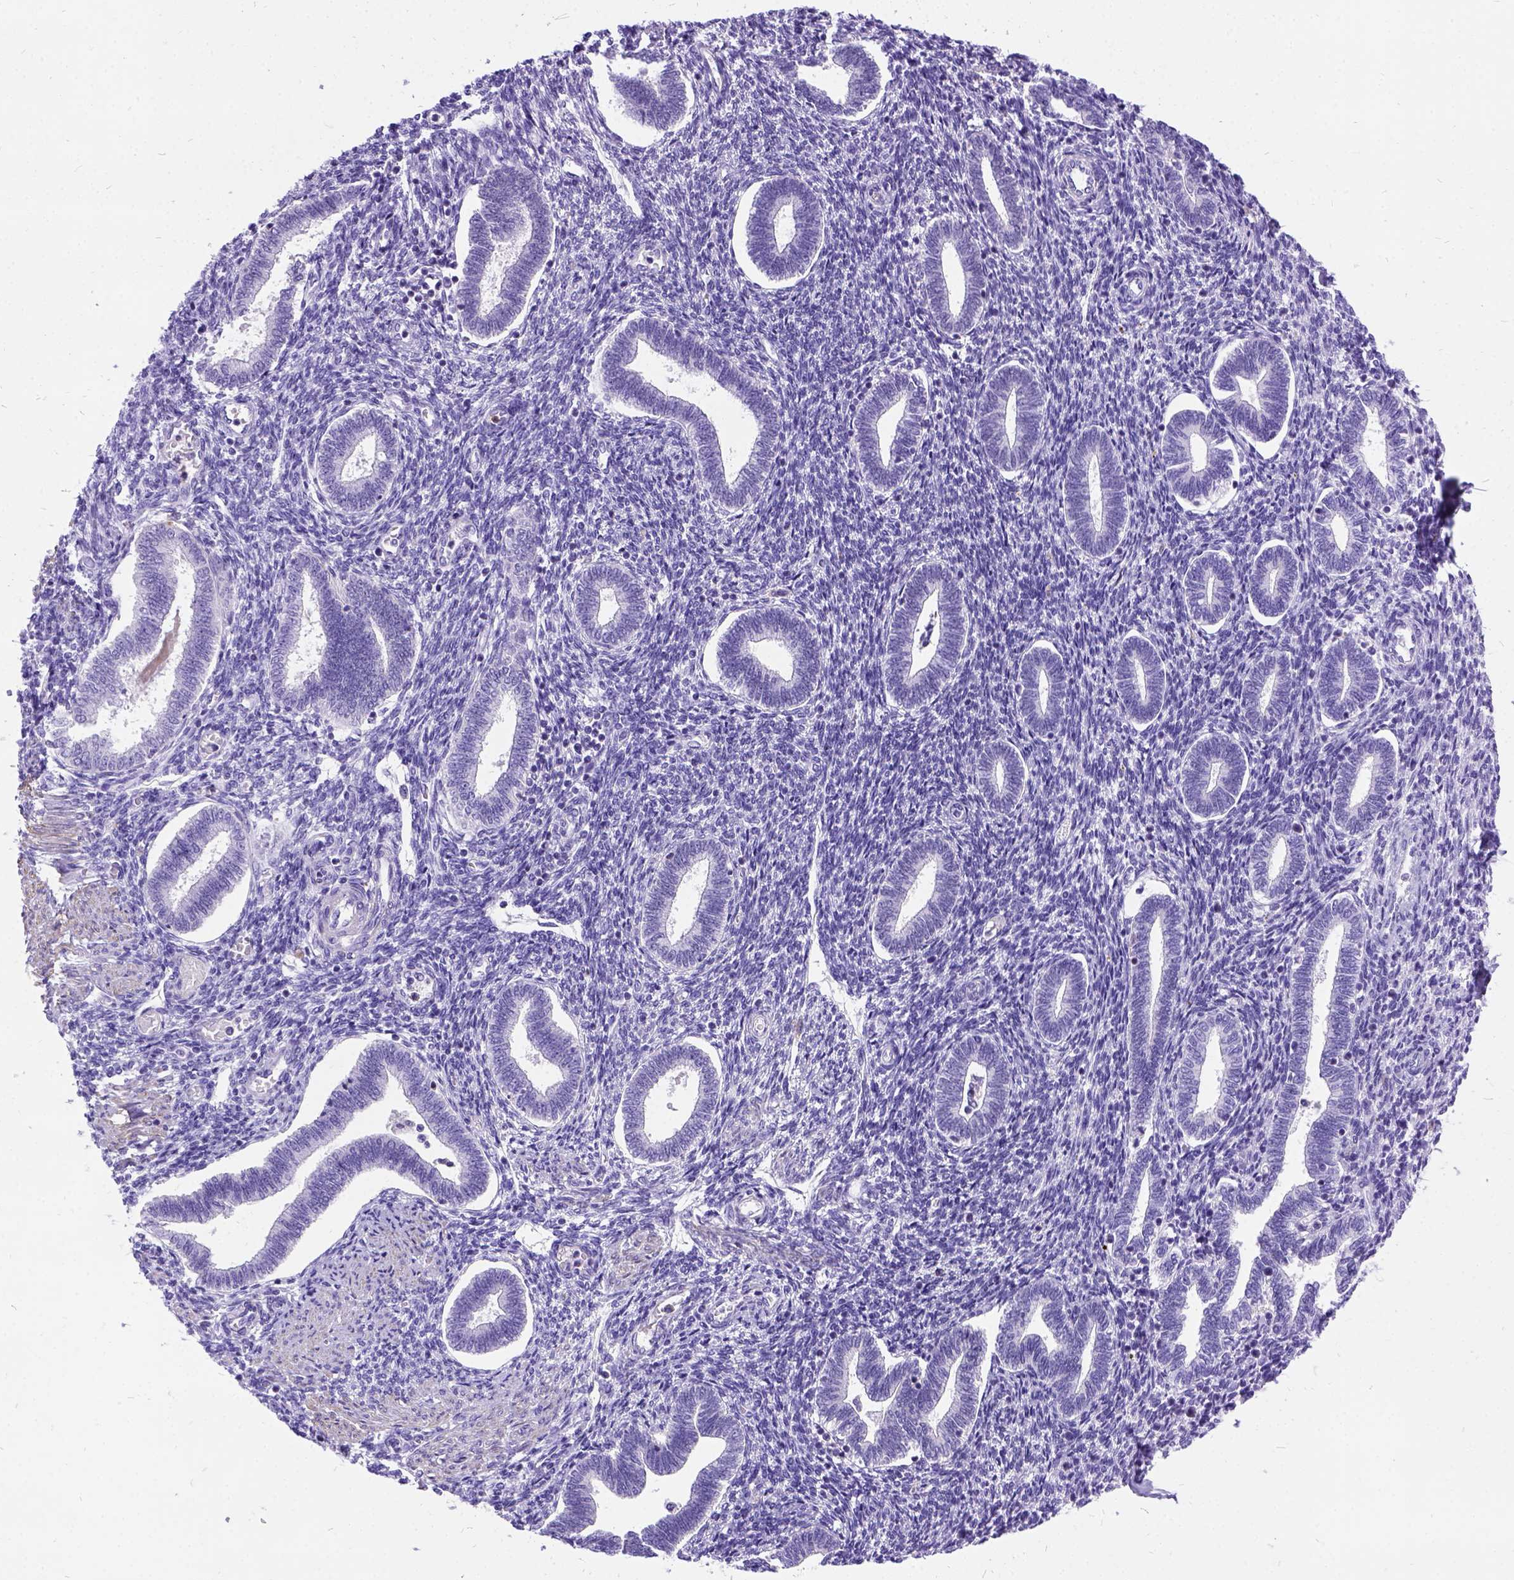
{"staining": {"intensity": "negative", "quantity": "none", "location": "none"}, "tissue": "endometrium", "cell_type": "Cells in endometrial stroma", "image_type": "normal", "snomed": [{"axis": "morphology", "description": "Normal tissue, NOS"}, {"axis": "topography", "description": "Endometrium"}], "caption": "Protein analysis of unremarkable endometrium shows no significant expression in cells in endometrial stroma. Brightfield microscopy of IHC stained with DAB (3,3'-diaminobenzidine) (brown) and hematoxylin (blue), captured at high magnification.", "gene": "ENSG00000254979", "patient": {"sex": "female", "age": 42}}